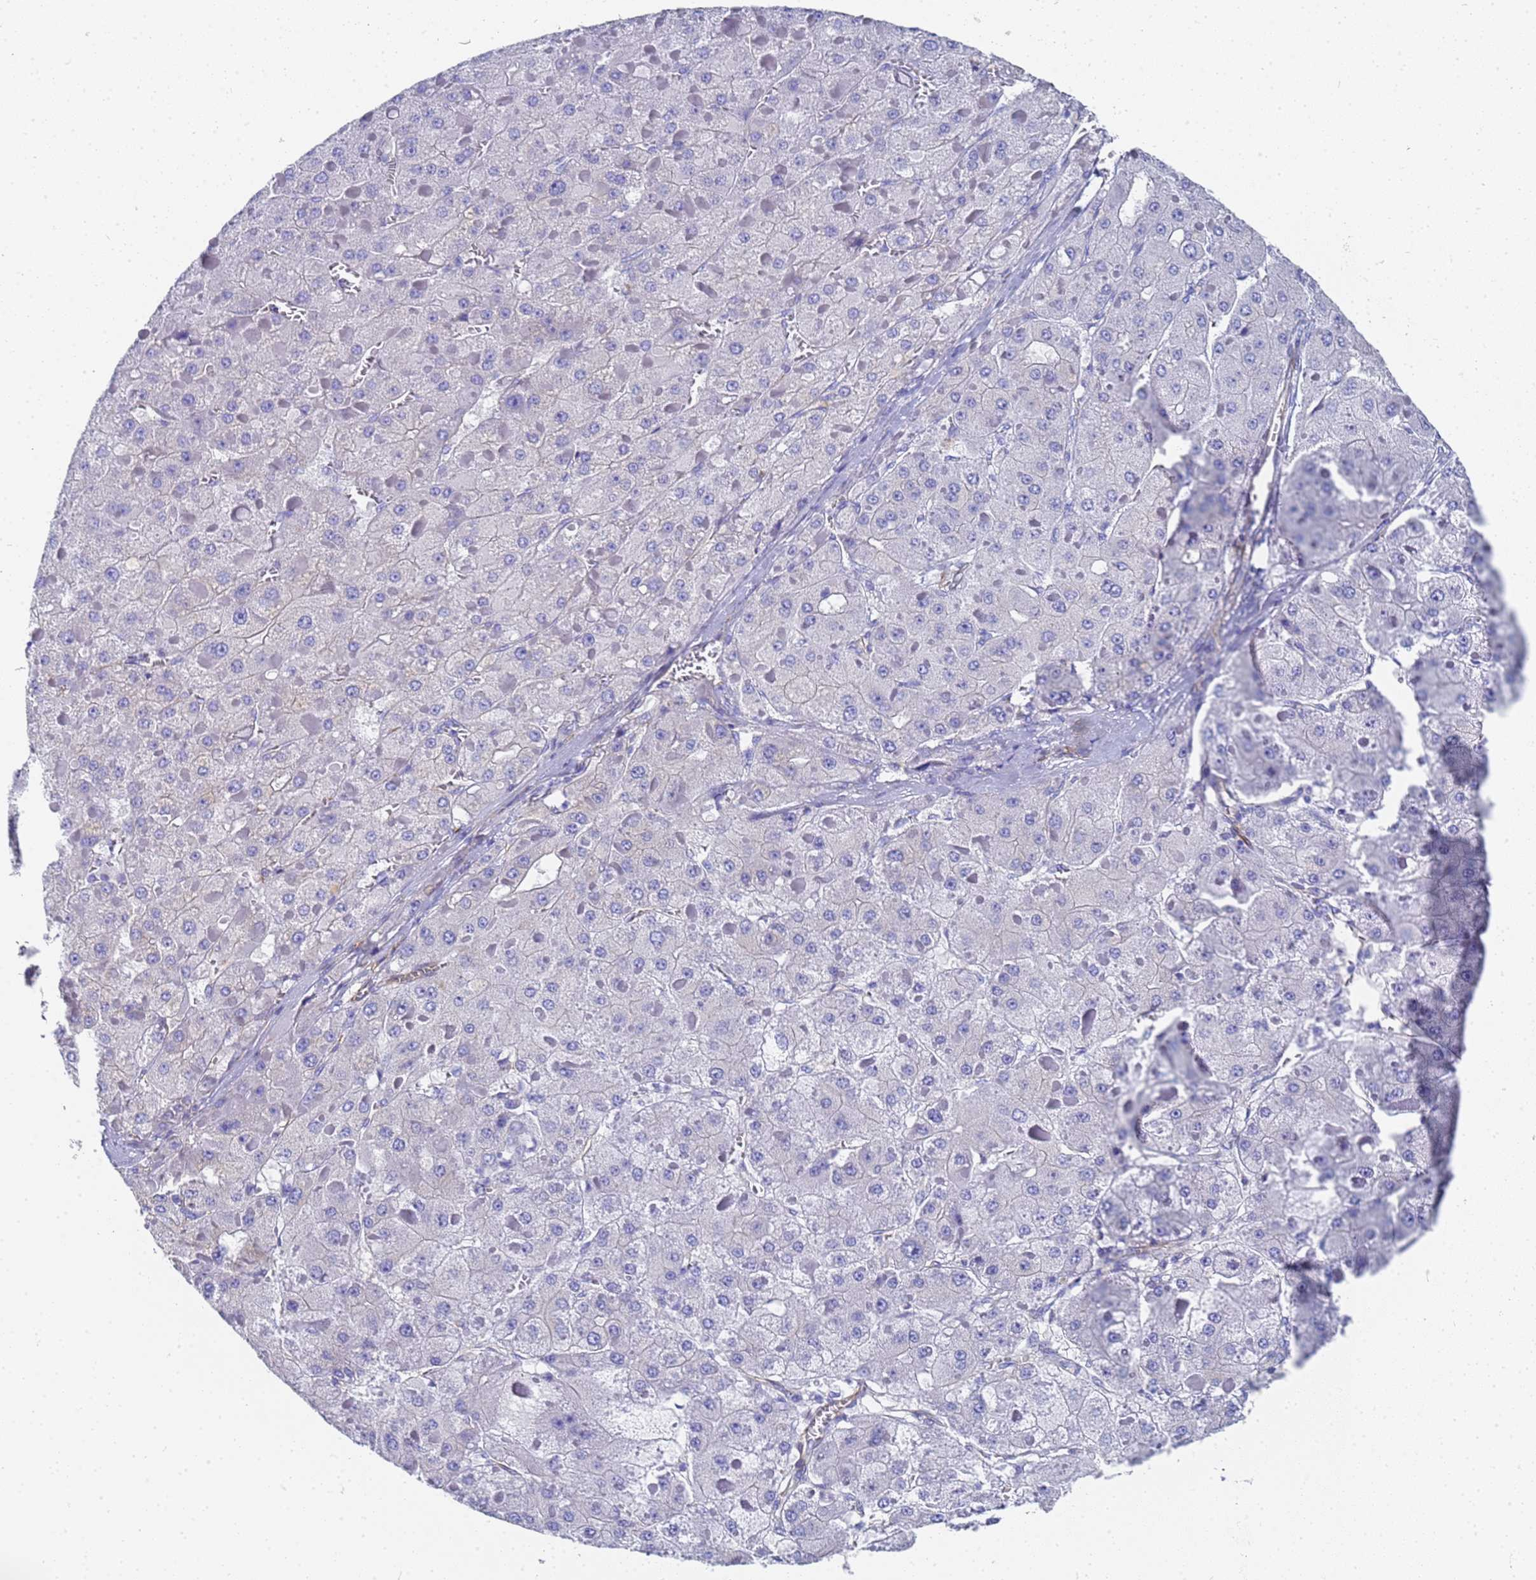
{"staining": {"intensity": "negative", "quantity": "none", "location": "none"}, "tissue": "liver cancer", "cell_type": "Tumor cells", "image_type": "cancer", "snomed": [{"axis": "morphology", "description": "Carcinoma, Hepatocellular, NOS"}, {"axis": "topography", "description": "Liver"}], "caption": "IHC photomicrograph of liver hepatocellular carcinoma stained for a protein (brown), which demonstrates no expression in tumor cells.", "gene": "TUBB1", "patient": {"sex": "female", "age": 73}}